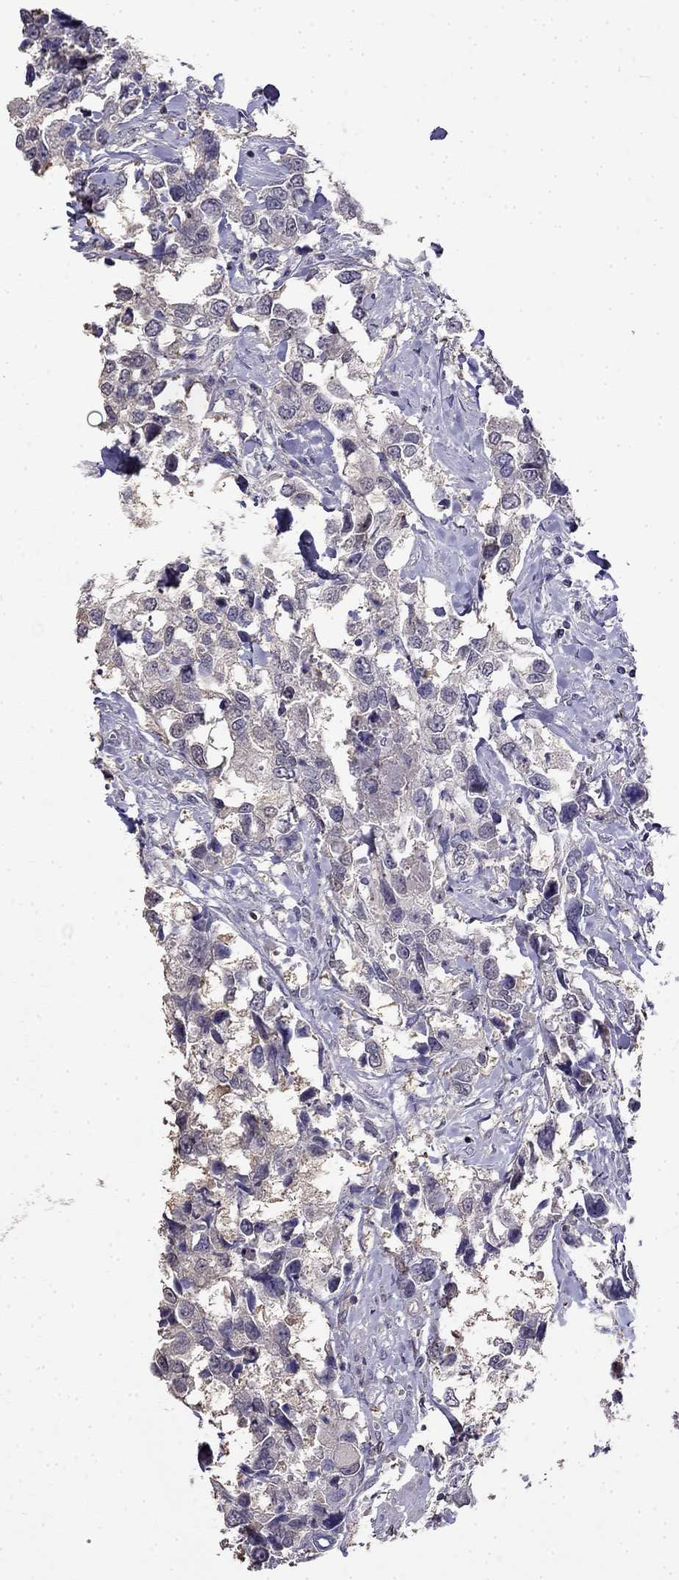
{"staining": {"intensity": "negative", "quantity": "none", "location": "none"}, "tissue": "urothelial cancer", "cell_type": "Tumor cells", "image_type": "cancer", "snomed": [{"axis": "morphology", "description": "Urothelial carcinoma, NOS"}, {"axis": "morphology", "description": "Urothelial carcinoma, High grade"}, {"axis": "topography", "description": "Urinary bladder"}], "caption": "Protein analysis of urothelial cancer displays no significant expression in tumor cells.", "gene": "GUCA1B", "patient": {"sex": "male", "age": 63}}